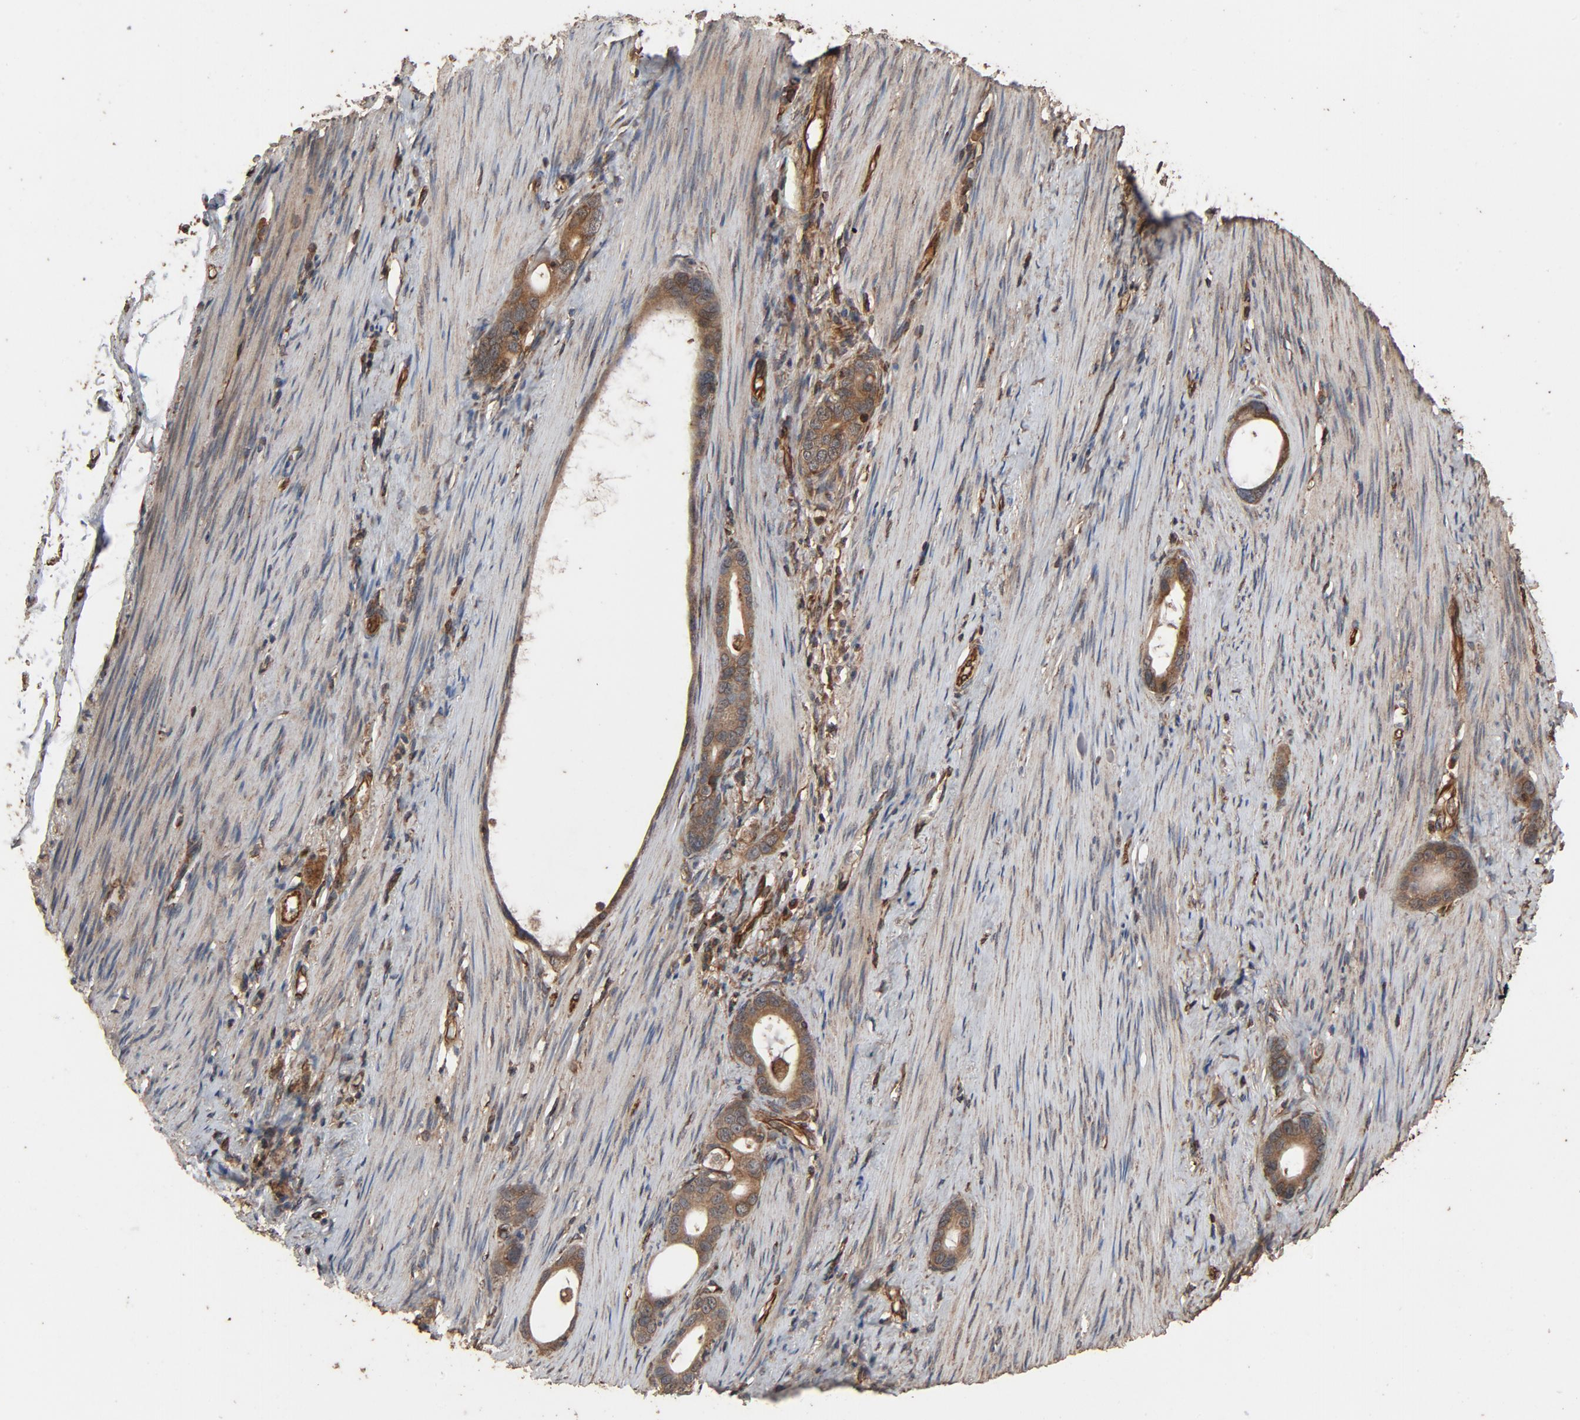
{"staining": {"intensity": "moderate", "quantity": ">75%", "location": "cytoplasmic/membranous"}, "tissue": "stomach cancer", "cell_type": "Tumor cells", "image_type": "cancer", "snomed": [{"axis": "morphology", "description": "Adenocarcinoma, NOS"}, {"axis": "topography", "description": "Stomach"}], "caption": "Protein analysis of stomach cancer (adenocarcinoma) tissue displays moderate cytoplasmic/membranous staining in about >75% of tumor cells.", "gene": "RPS6KA6", "patient": {"sex": "female", "age": 75}}